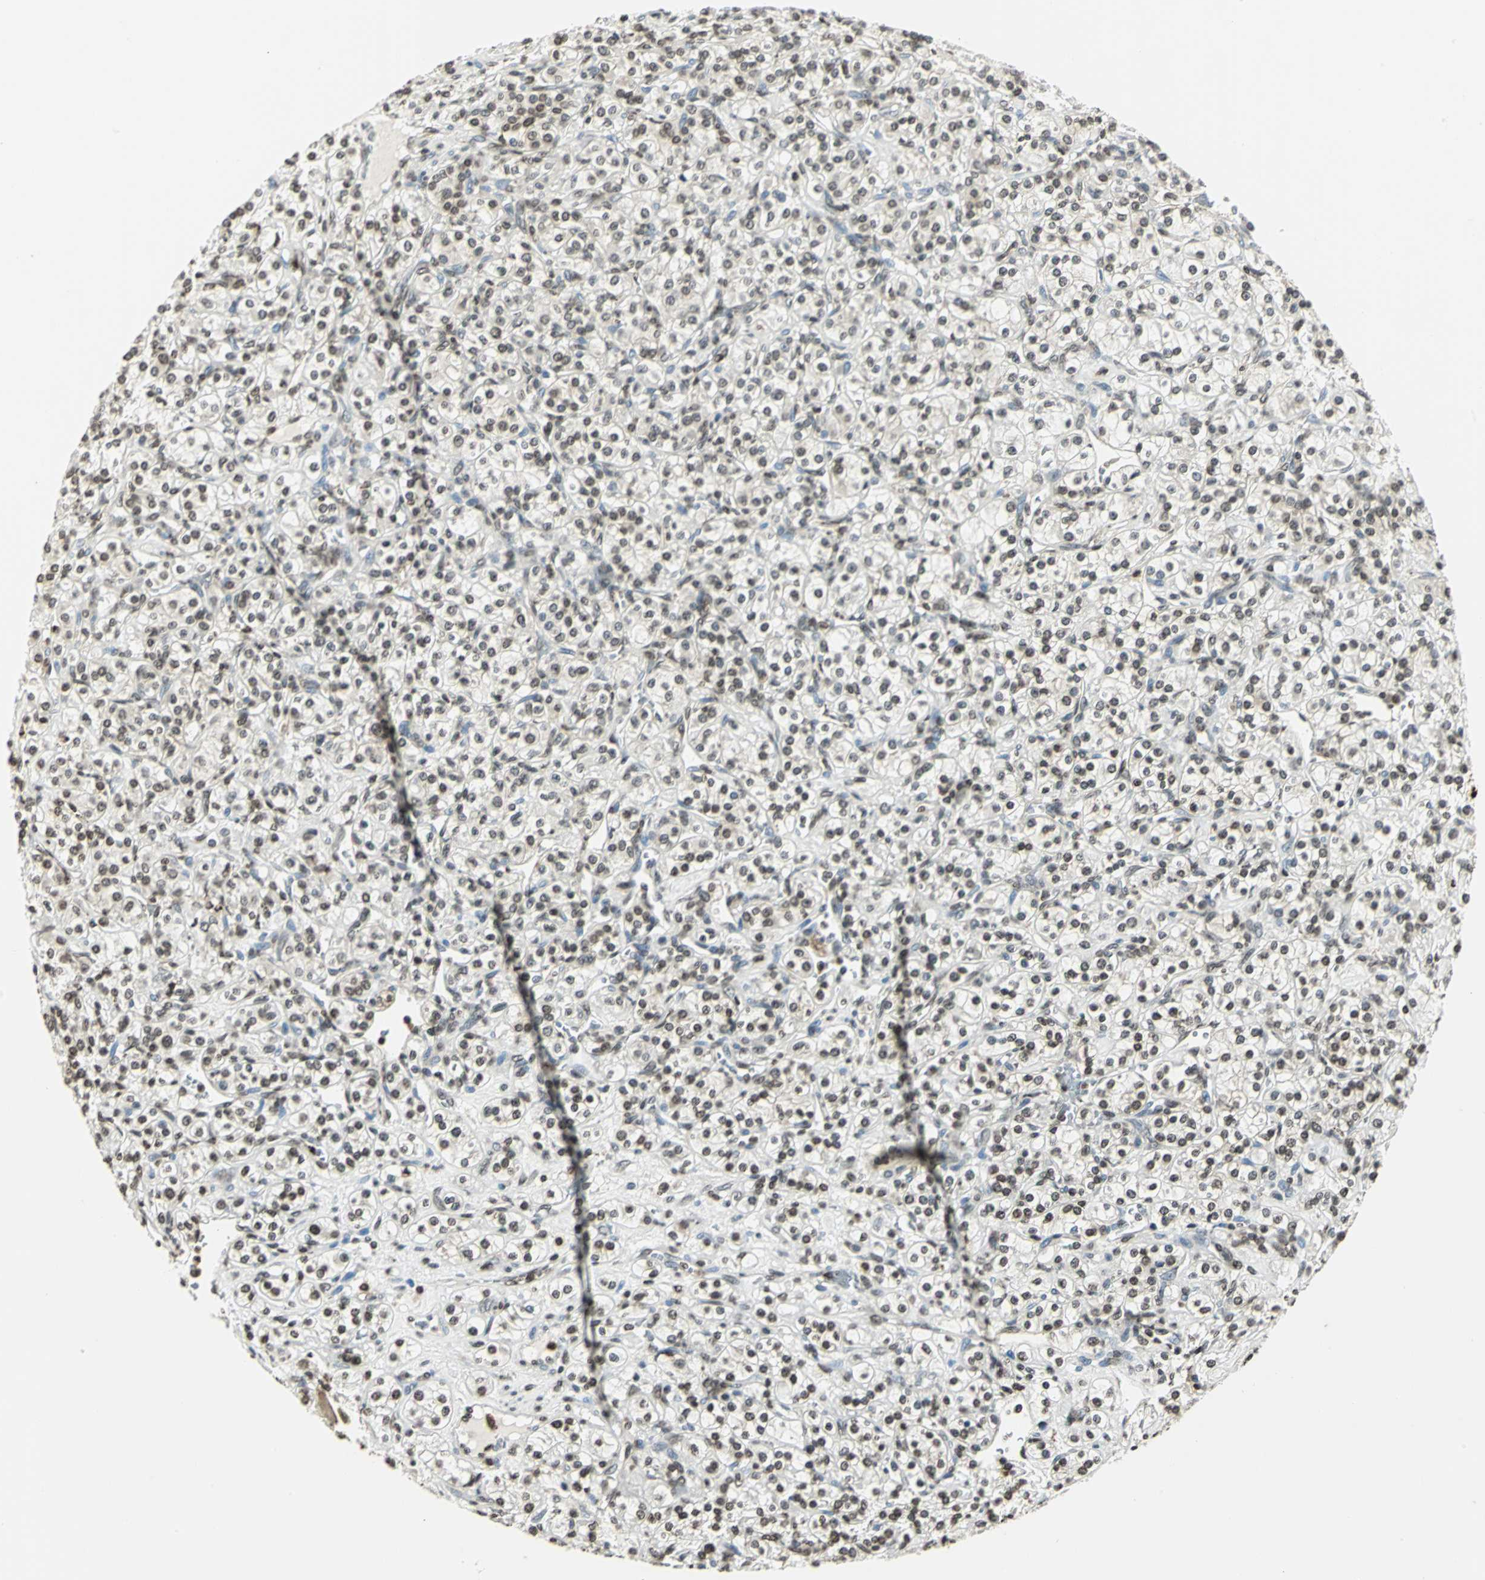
{"staining": {"intensity": "negative", "quantity": "none", "location": "none"}, "tissue": "renal cancer", "cell_type": "Tumor cells", "image_type": "cancer", "snomed": [{"axis": "morphology", "description": "Adenocarcinoma, NOS"}, {"axis": "topography", "description": "Kidney"}], "caption": "Human renal cancer (adenocarcinoma) stained for a protein using IHC shows no positivity in tumor cells.", "gene": "LGALS3", "patient": {"sex": "male", "age": 77}}